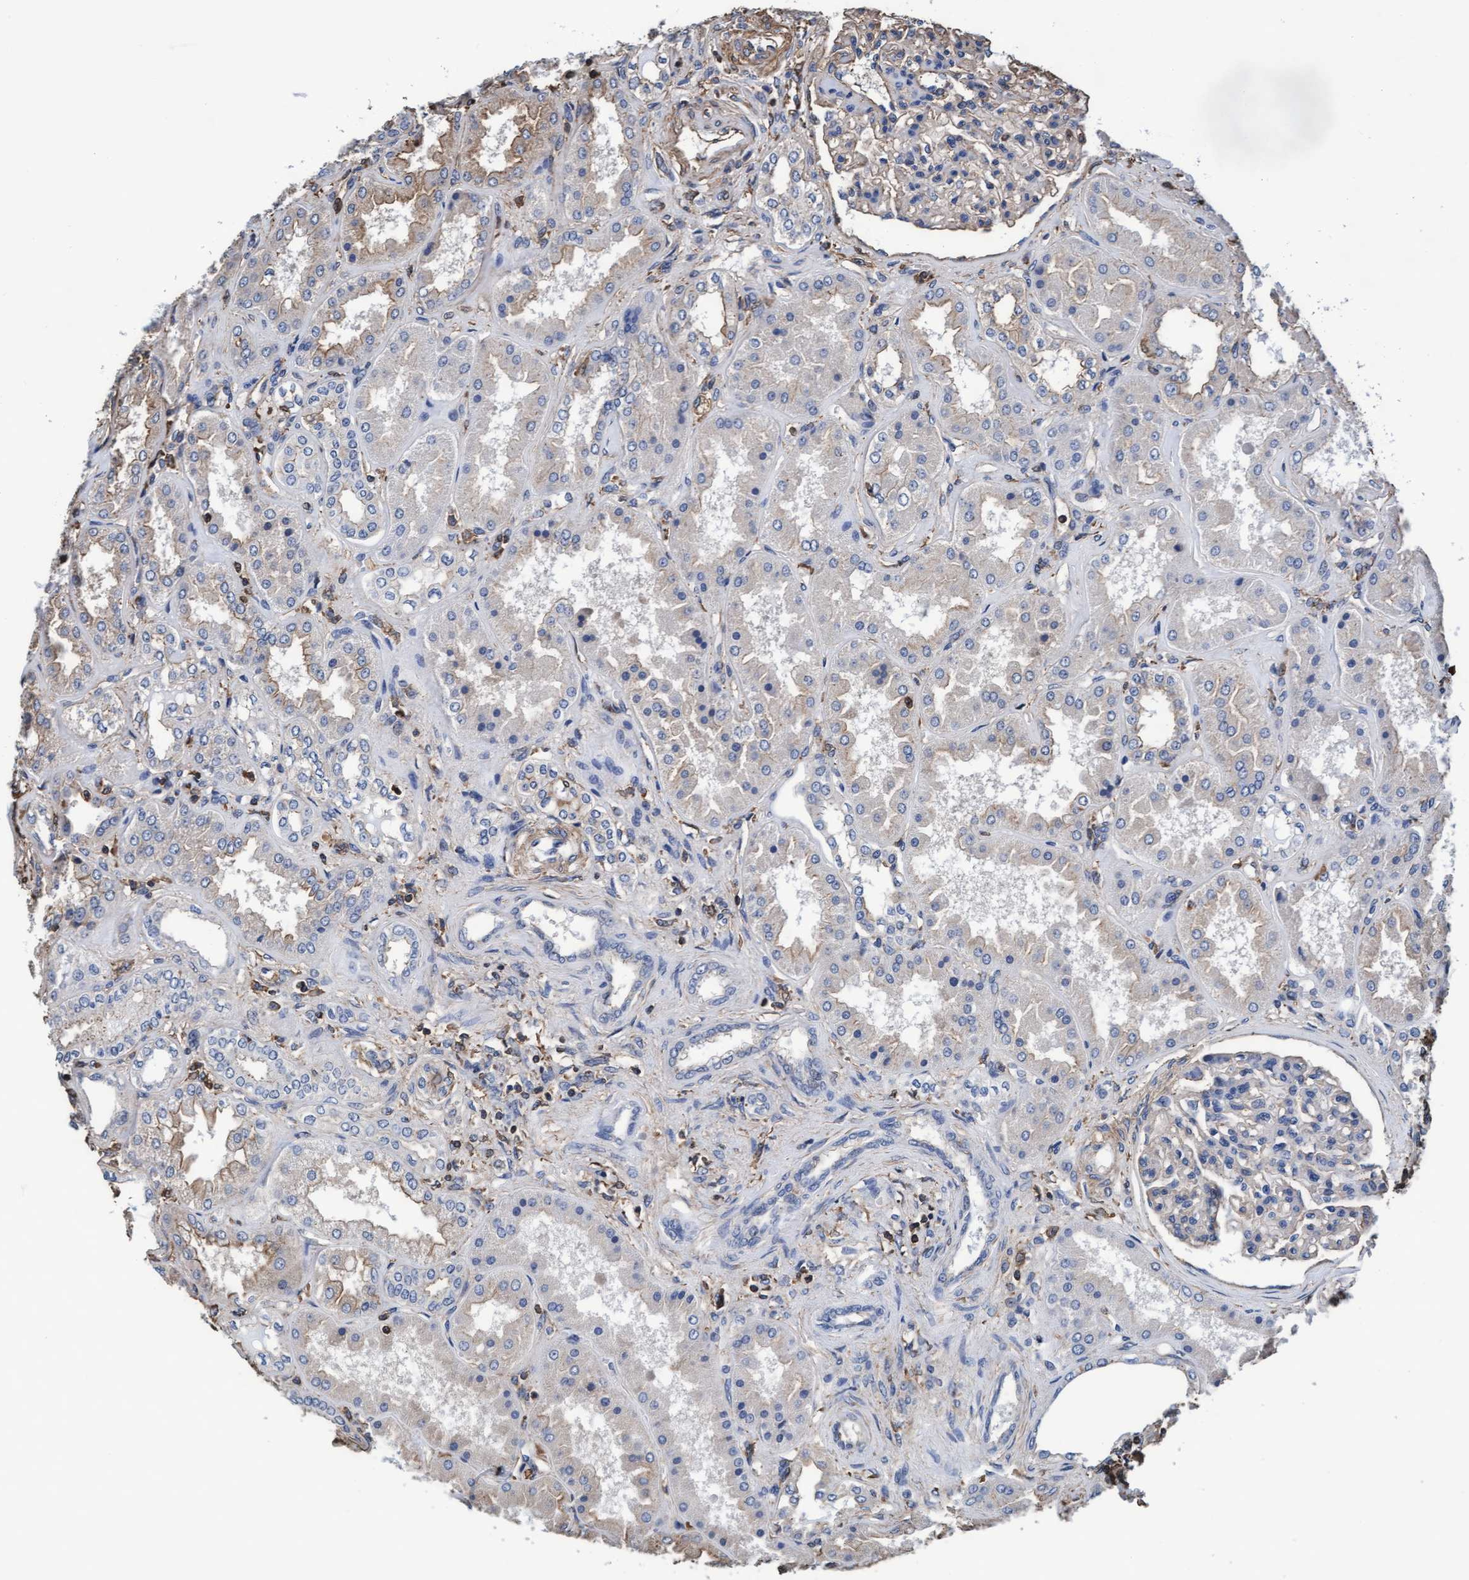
{"staining": {"intensity": "negative", "quantity": "none", "location": "none"}, "tissue": "kidney", "cell_type": "Cells in glomeruli", "image_type": "normal", "snomed": [{"axis": "morphology", "description": "Normal tissue, NOS"}, {"axis": "topography", "description": "Kidney"}], "caption": "Micrograph shows no significant protein staining in cells in glomeruli of unremarkable kidney. (DAB (3,3'-diaminobenzidine) IHC visualized using brightfield microscopy, high magnification).", "gene": "GRHPR", "patient": {"sex": "female", "age": 56}}